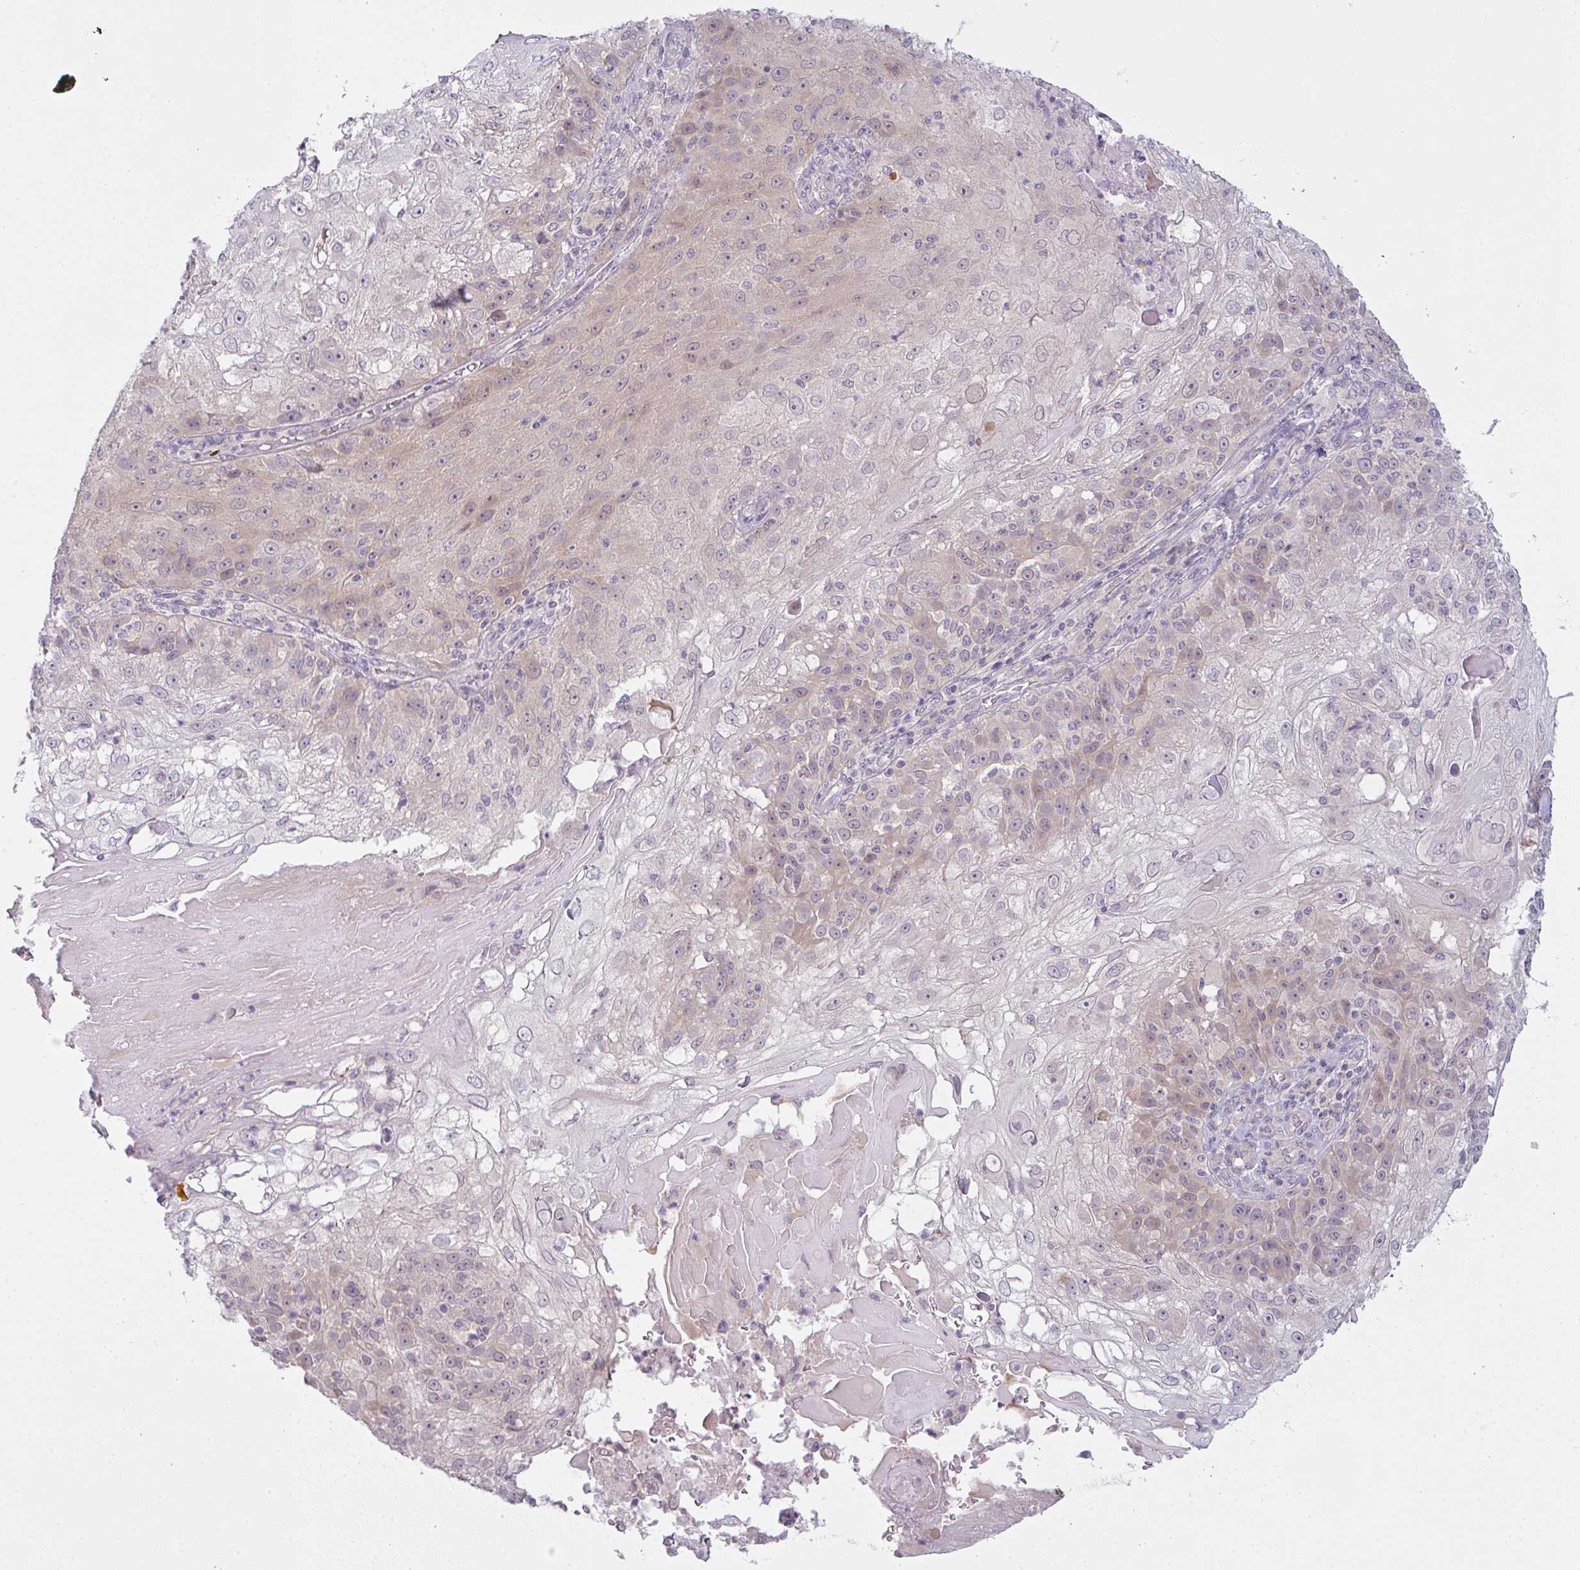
{"staining": {"intensity": "weak", "quantity": "<25%", "location": "cytoplasmic/membranous,nuclear"}, "tissue": "skin cancer", "cell_type": "Tumor cells", "image_type": "cancer", "snomed": [{"axis": "morphology", "description": "Normal tissue, NOS"}, {"axis": "morphology", "description": "Squamous cell carcinoma, NOS"}, {"axis": "topography", "description": "Skin"}], "caption": "The image shows no staining of tumor cells in skin cancer (squamous cell carcinoma). (DAB (3,3'-diaminobenzidine) immunohistochemistry (IHC) with hematoxylin counter stain).", "gene": "CSE1L", "patient": {"sex": "female", "age": 83}}